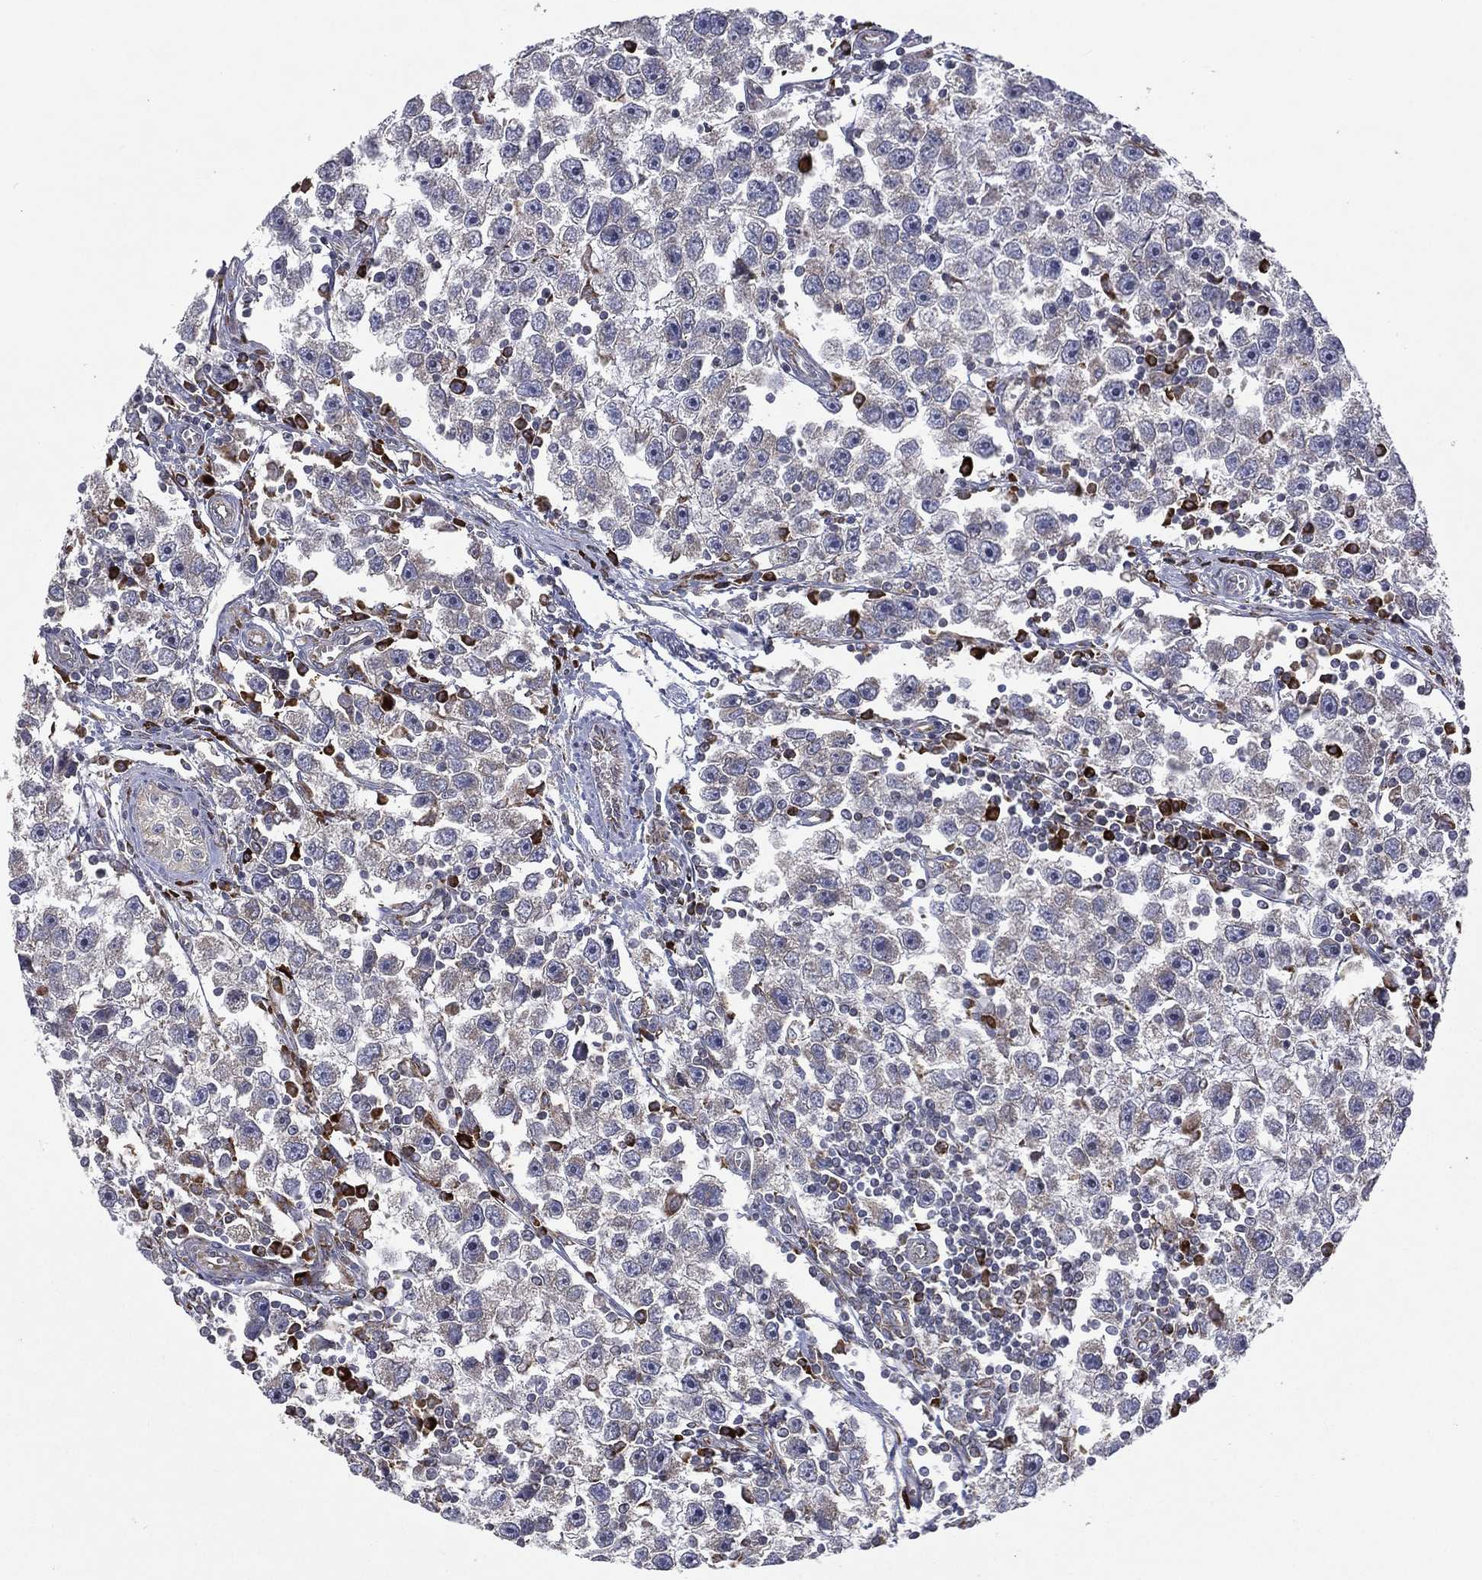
{"staining": {"intensity": "negative", "quantity": "none", "location": "none"}, "tissue": "testis cancer", "cell_type": "Tumor cells", "image_type": "cancer", "snomed": [{"axis": "morphology", "description": "Seminoma, NOS"}, {"axis": "topography", "description": "Testis"}], "caption": "Tumor cells are negative for protein expression in human seminoma (testis). Brightfield microscopy of immunohistochemistry stained with DAB (3,3'-diaminobenzidine) (brown) and hematoxylin (blue), captured at high magnification.", "gene": "C20orf96", "patient": {"sex": "male", "age": 30}}